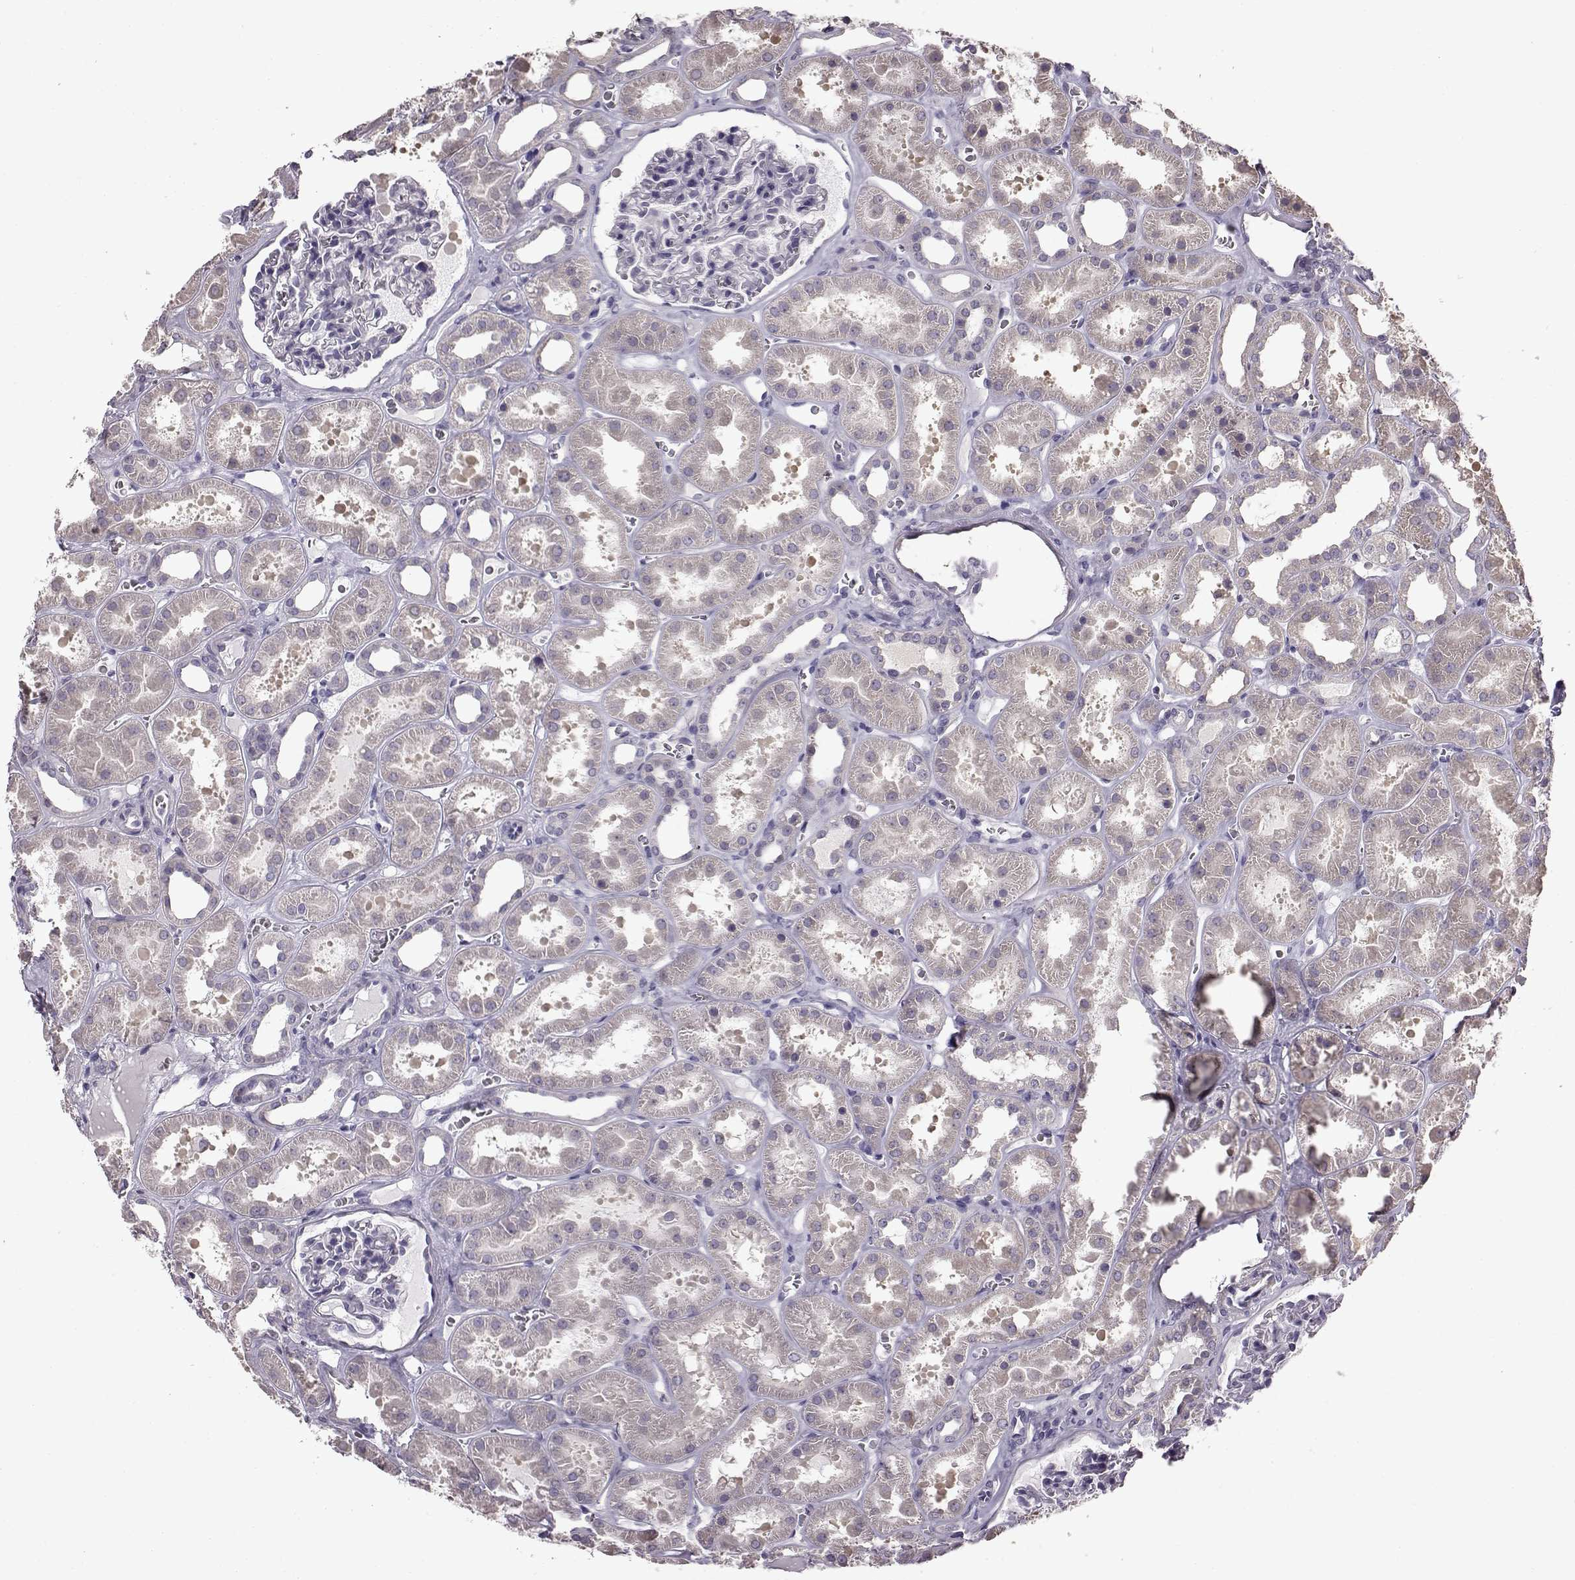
{"staining": {"intensity": "negative", "quantity": "none", "location": "none"}, "tissue": "kidney", "cell_type": "Cells in glomeruli", "image_type": "normal", "snomed": [{"axis": "morphology", "description": "Normal tissue, NOS"}, {"axis": "topography", "description": "Kidney"}], "caption": "IHC photomicrograph of normal human kidney stained for a protein (brown), which reveals no expression in cells in glomeruli.", "gene": "ADGRG2", "patient": {"sex": "female", "age": 41}}